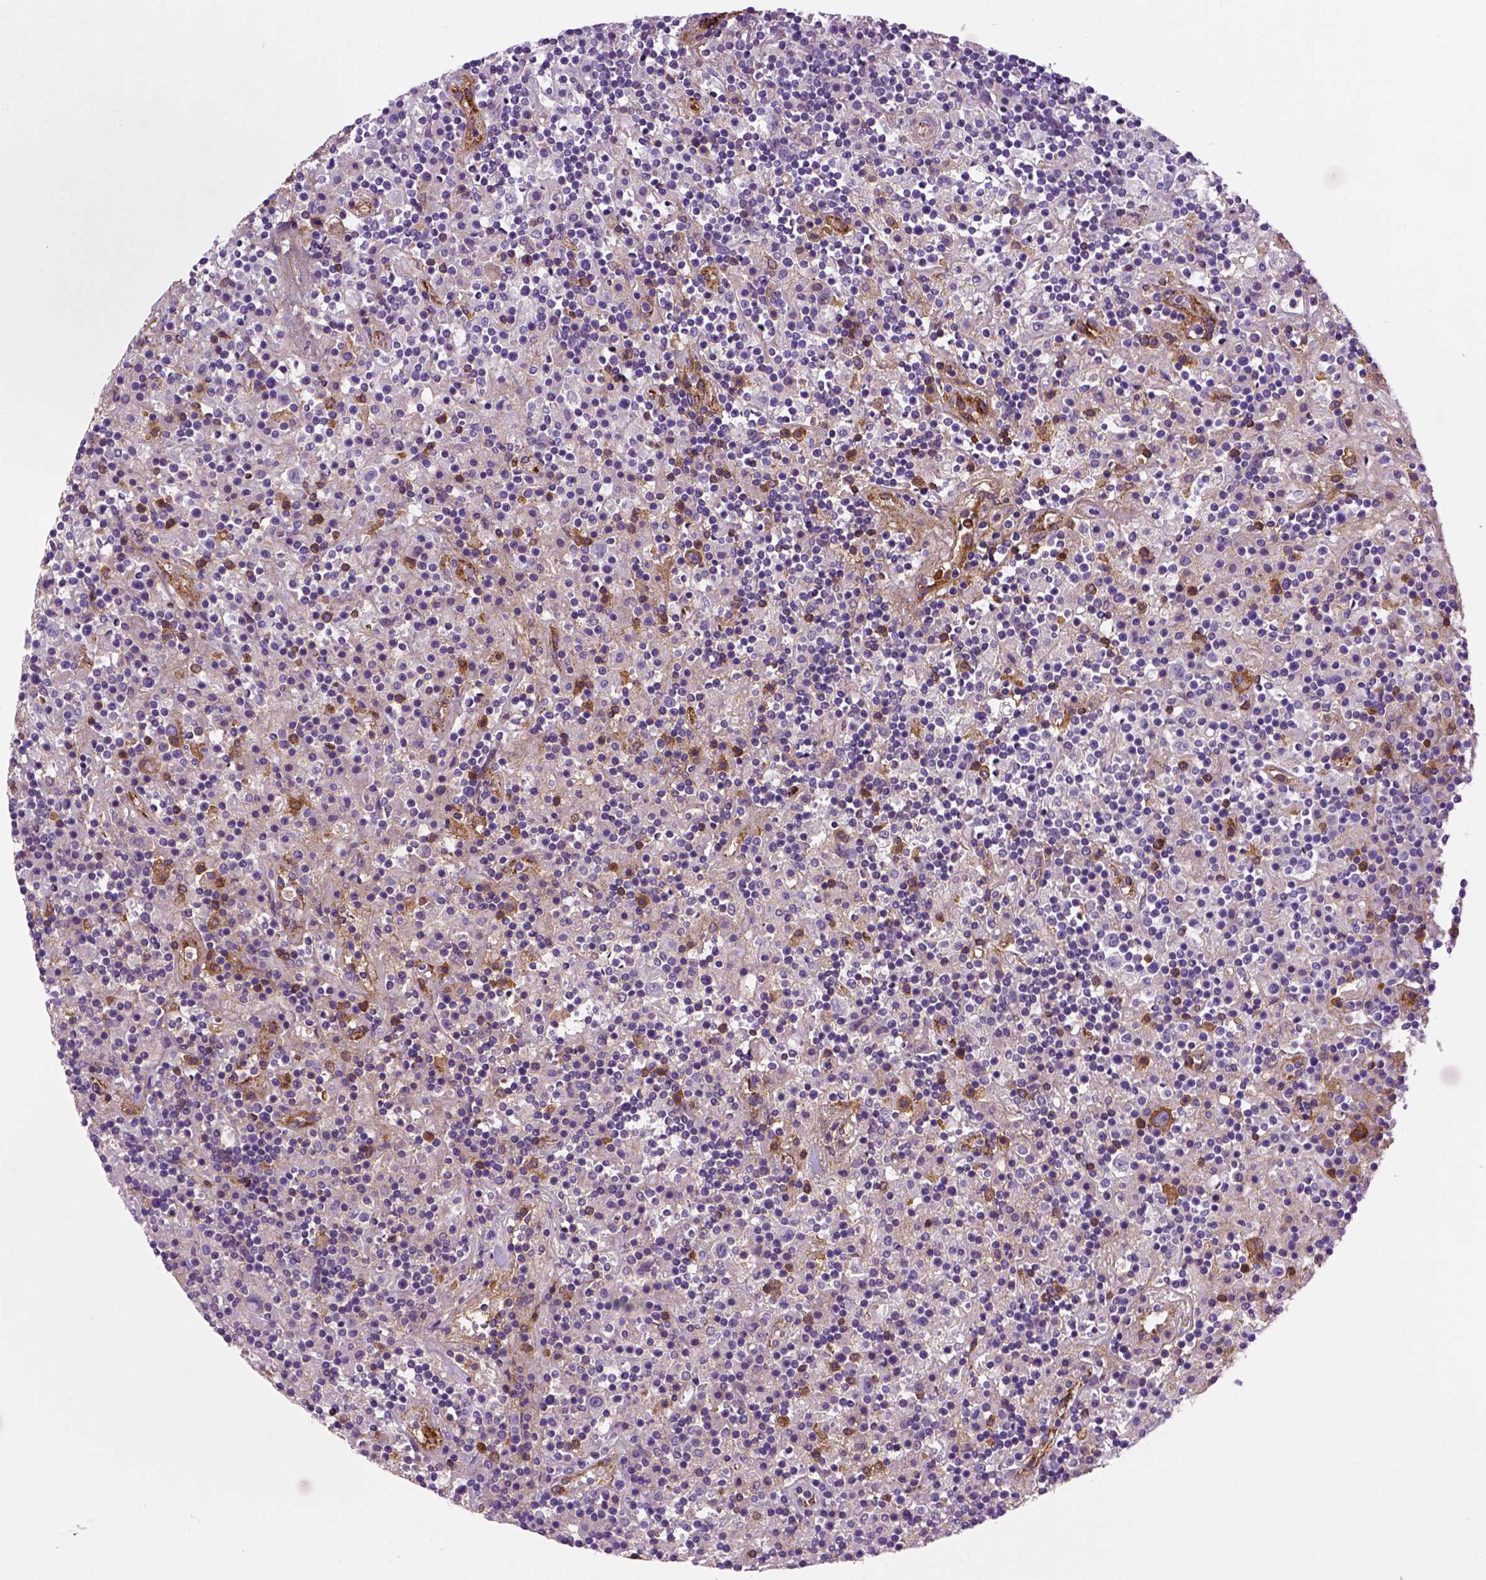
{"staining": {"intensity": "negative", "quantity": "none", "location": "none"}, "tissue": "lymphoma", "cell_type": "Tumor cells", "image_type": "cancer", "snomed": [{"axis": "morphology", "description": "Hodgkin's disease, NOS"}, {"axis": "topography", "description": "Lymph node"}], "caption": "An image of human lymphoma is negative for staining in tumor cells.", "gene": "VWF", "patient": {"sex": "male", "age": 70}}